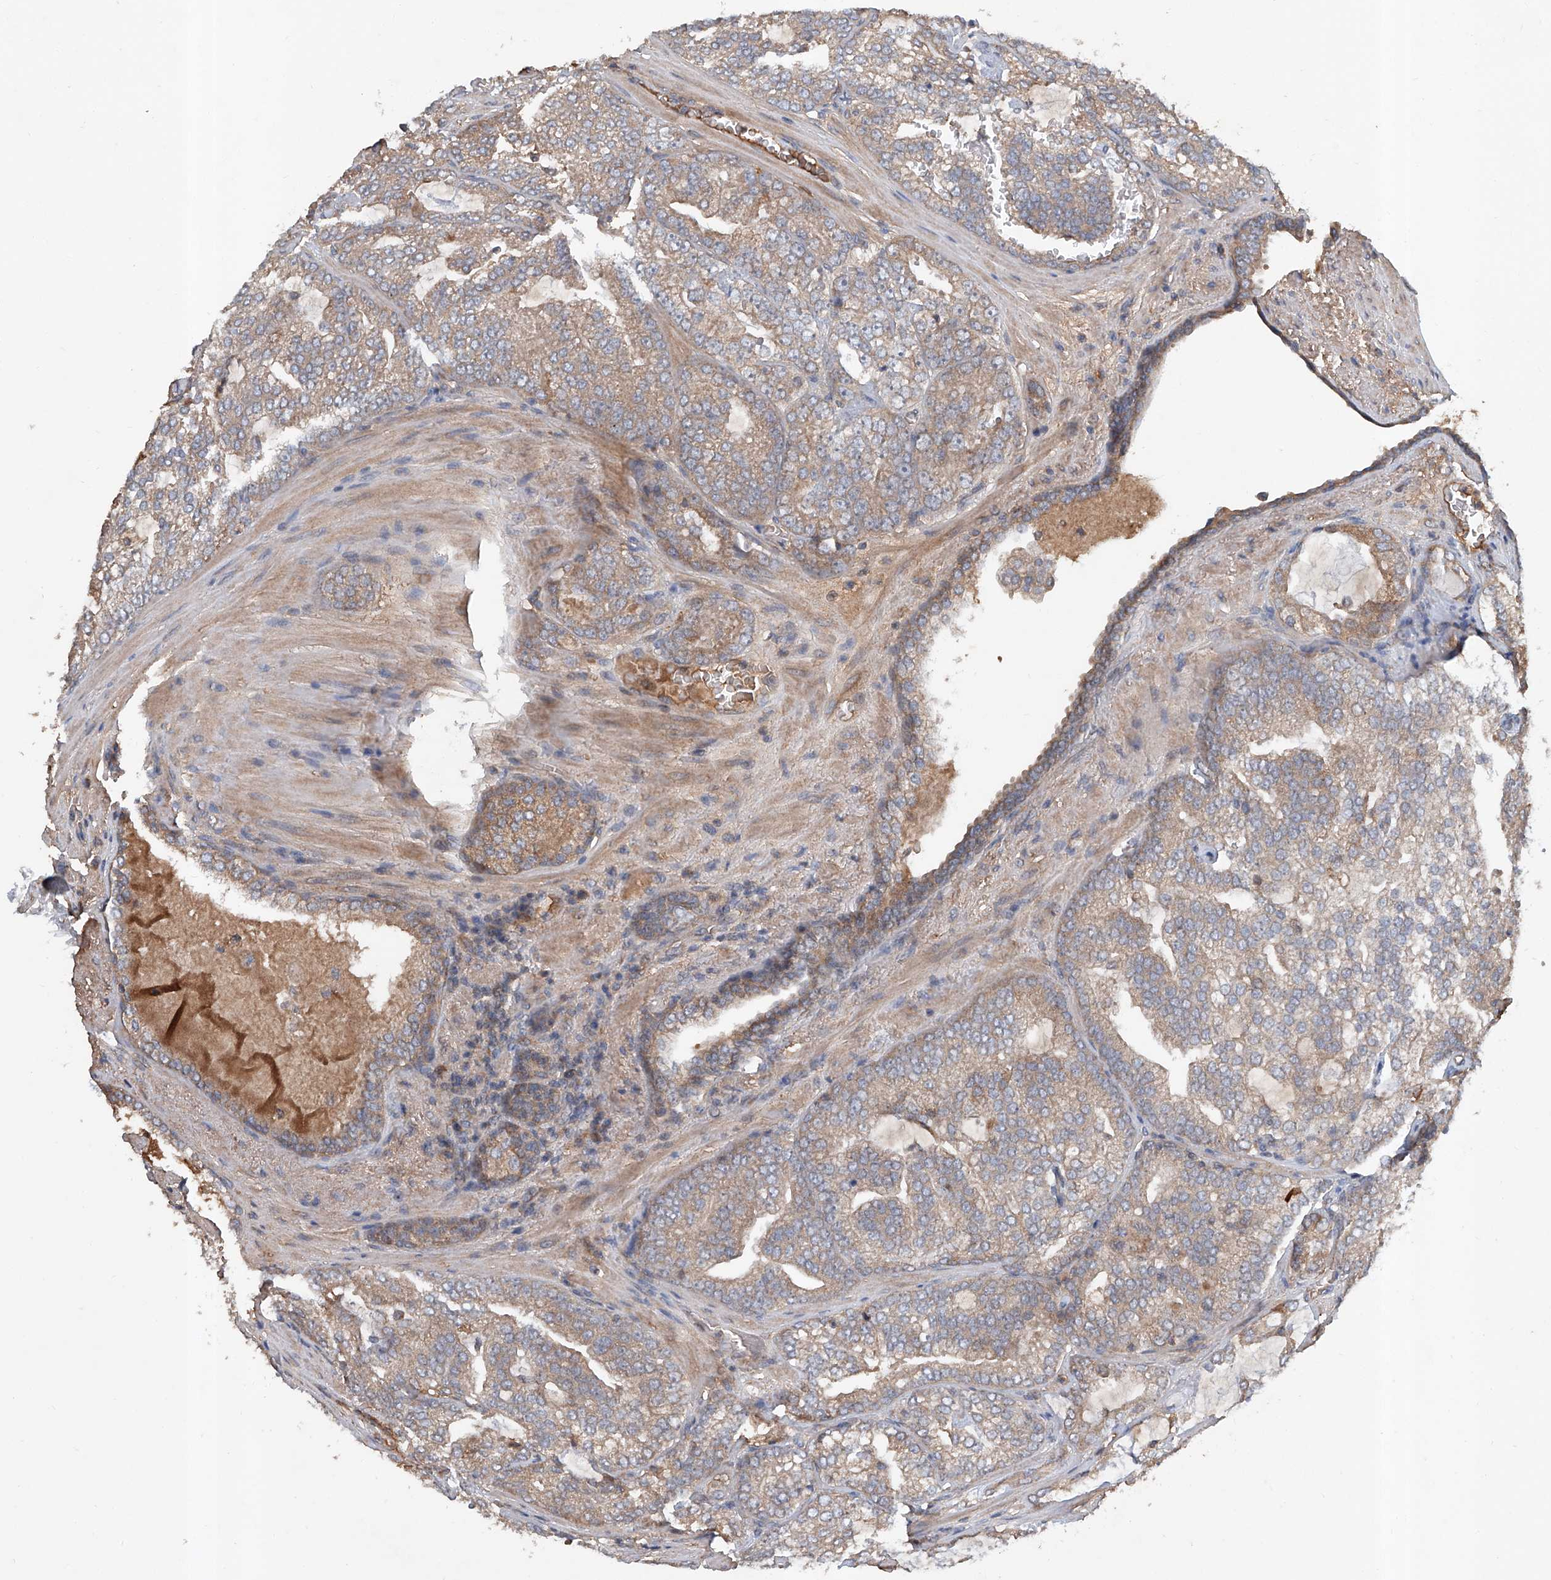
{"staining": {"intensity": "weak", "quantity": ">75%", "location": "cytoplasmic/membranous"}, "tissue": "prostate cancer", "cell_type": "Tumor cells", "image_type": "cancer", "snomed": [{"axis": "morphology", "description": "Normal morphology"}, {"axis": "morphology", "description": "Adenocarcinoma, Low grade"}, {"axis": "topography", "description": "Prostate"}], "caption": "The photomicrograph shows staining of adenocarcinoma (low-grade) (prostate), revealing weak cytoplasmic/membranous protein positivity (brown color) within tumor cells.", "gene": "ADAM23", "patient": {"sex": "male", "age": 72}}